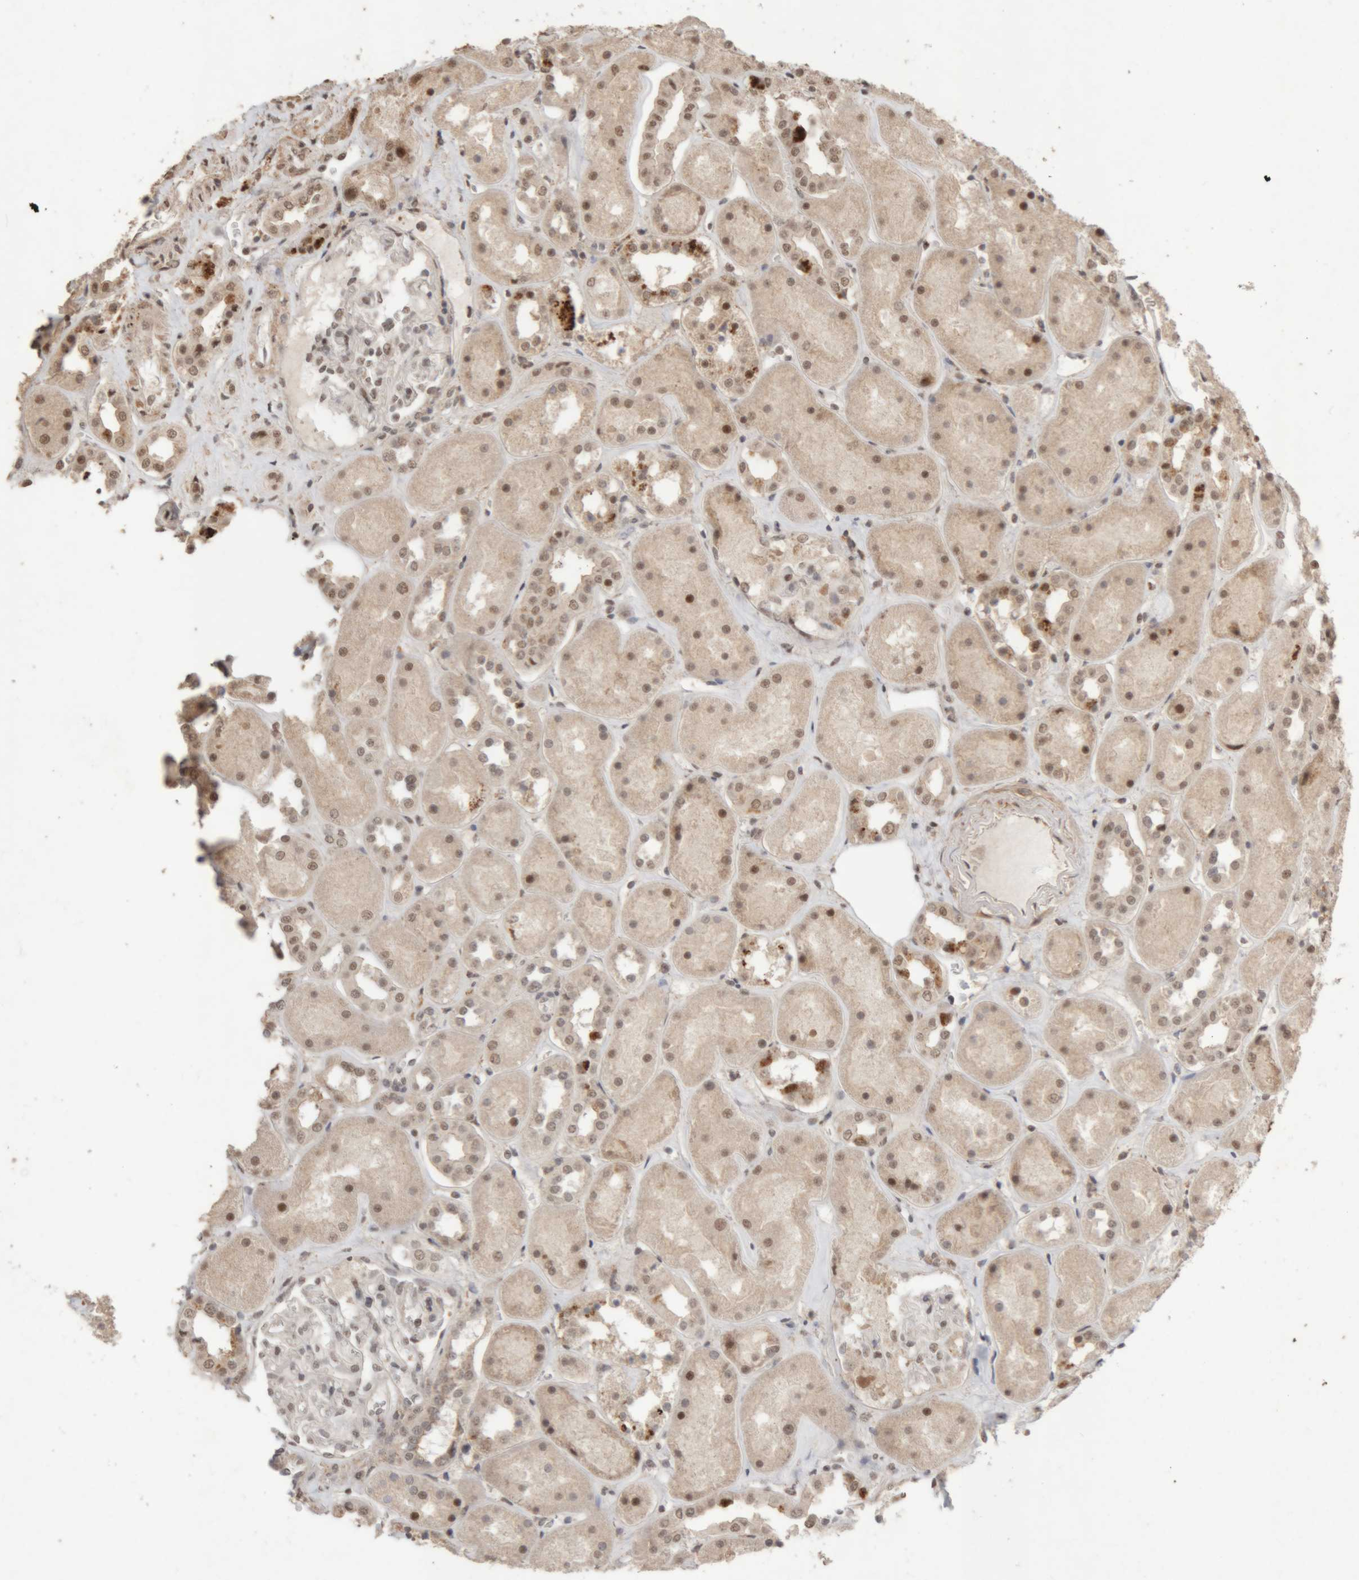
{"staining": {"intensity": "weak", "quantity": ">75%", "location": "nuclear"}, "tissue": "kidney", "cell_type": "Cells in glomeruli", "image_type": "normal", "snomed": [{"axis": "morphology", "description": "Normal tissue, NOS"}, {"axis": "topography", "description": "Kidney"}], "caption": "Weak nuclear positivity is present in about >75% of cells in glomeruli in benign kidney.", "gene": "KEAP1", "patient": {"sex": "male", "age": 70}}